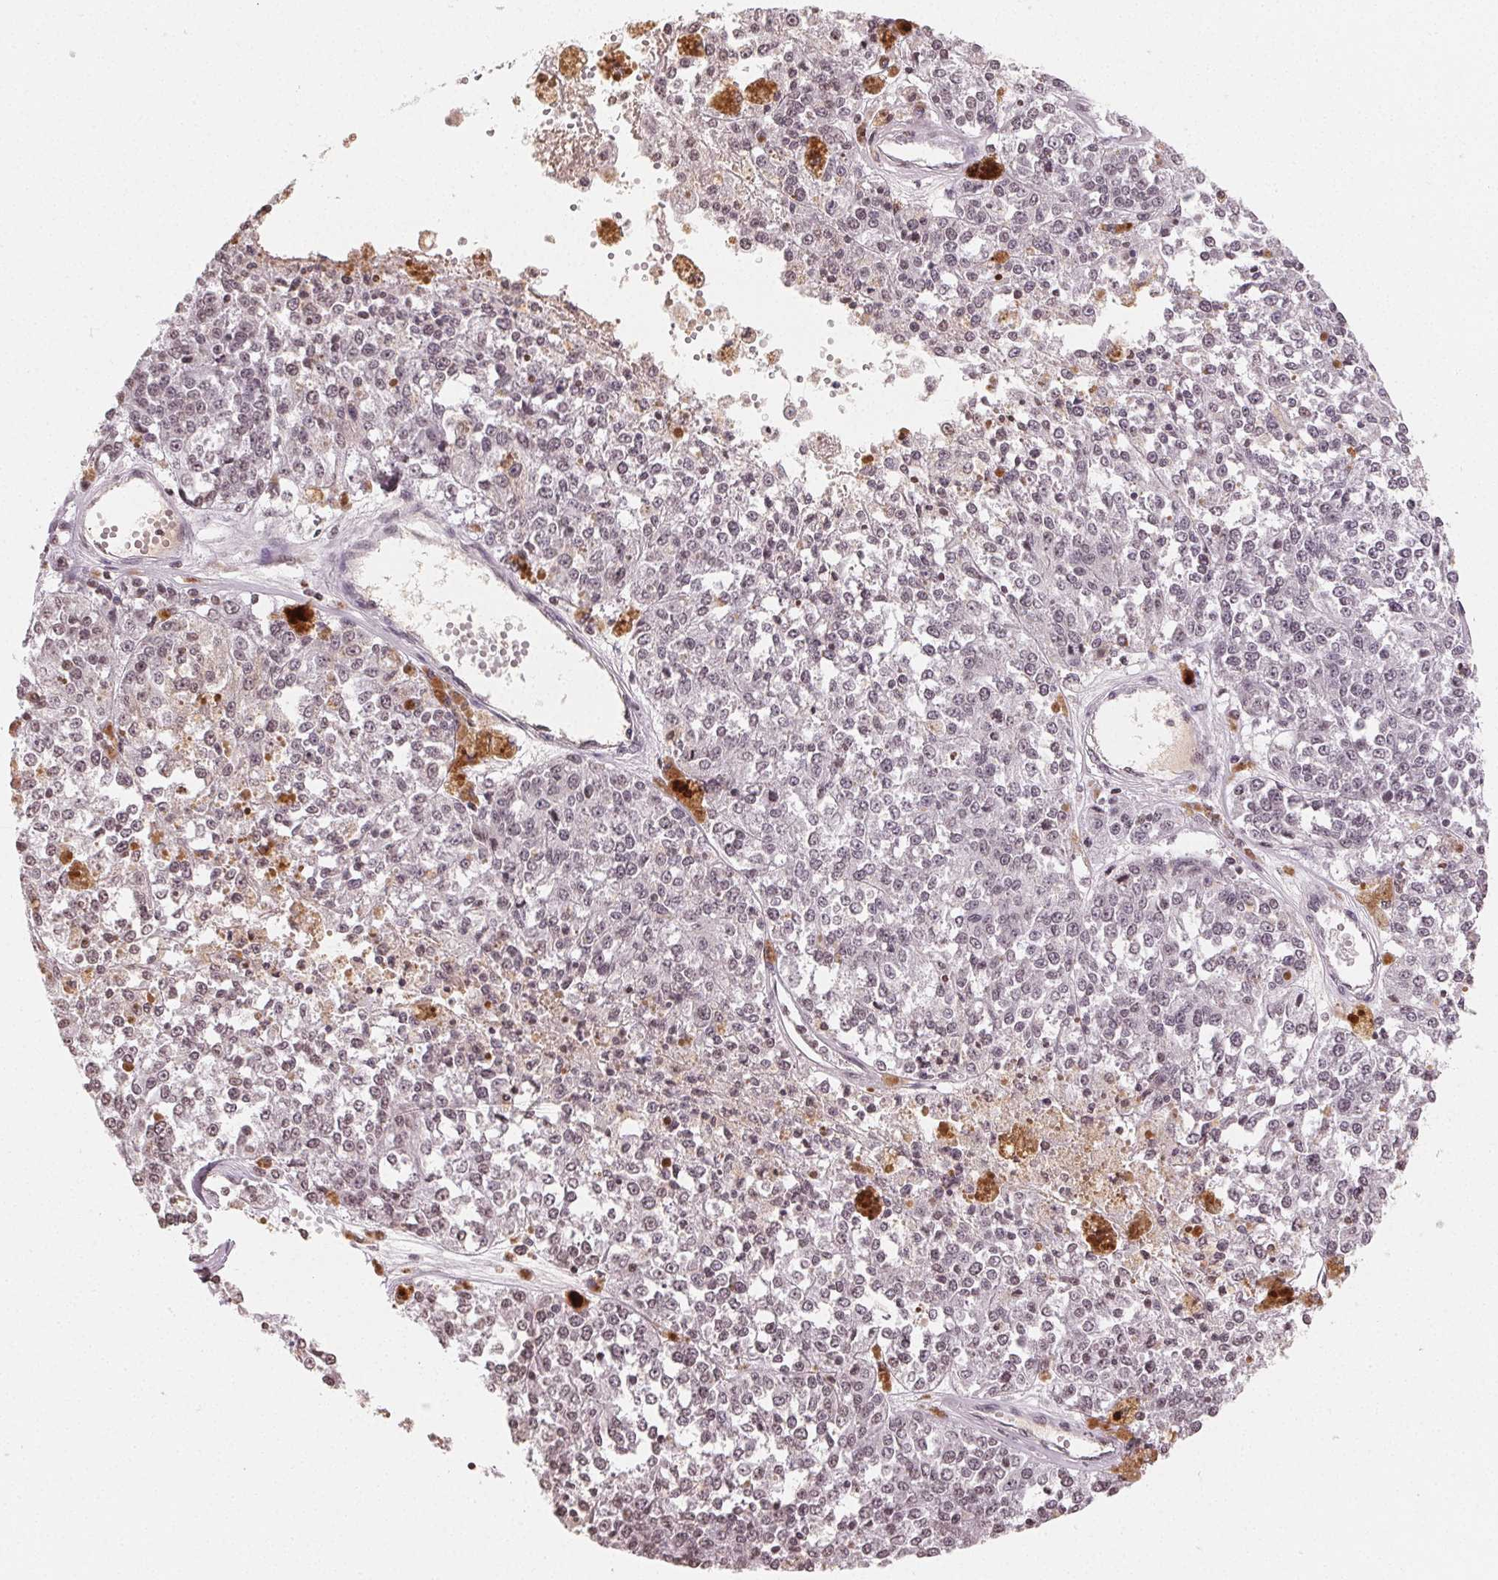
{"staining": {"intensity": "negative", "quantity": "none", "location": "none"}, "tissue": "melanoma", "cell_type": "Tumor cells", "image_type": "cancer", "snomed": [{"axis": "morphology", "description": "Malignant melanoma, Metastatic site"}, {"axis": "topography", "description": "Lymph node"}], "caption": "IHC micrograph of human malignant melanoma (metastatic site) stained for a protein (brown), which reveals no staining in tumor cells.", "gene": "TBP", "patient": {"sex": "female", "age": 64}}